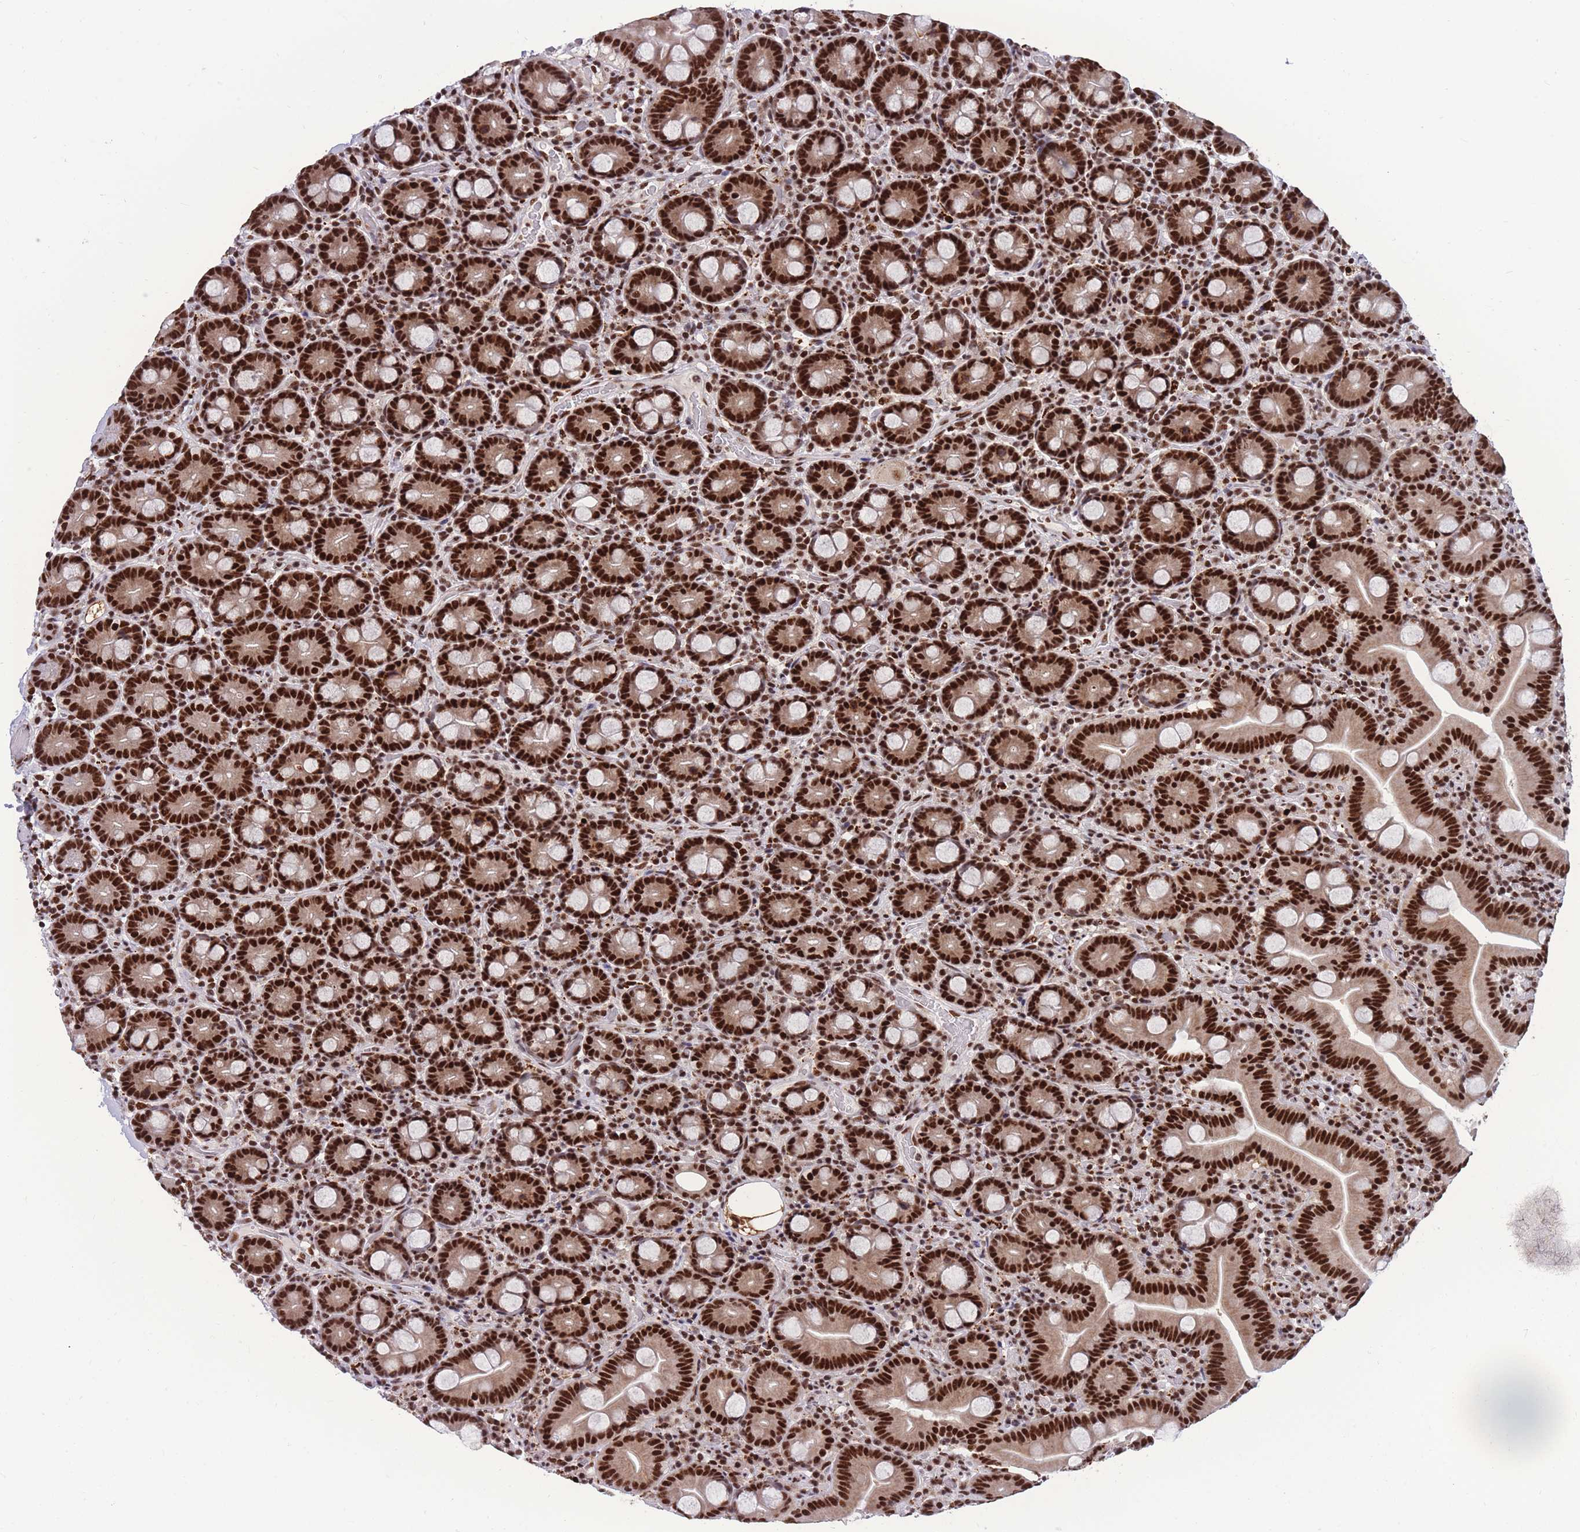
{"staining": {"intensity": "strong", "quantity": ">75%", "location": "nuclear"}, "tissue": "duodenum", "cell_type": "Glandular cells", "image_type": "normal", "snomed": [{"axis": "morphology", "description": "Normal tissue, NOS"}, {"axis": "topography", "description": "Duodenum"}], "caption": "Brown immunohistochemical staining in normal duodenum exhibits strong nuclear expression in approximately >75% of glandular cells. (DAB = brown stain, brightfield microscopy at high magnification).", "gene": "PRPF19", "patient": {"sex": "male", "age": 55}}